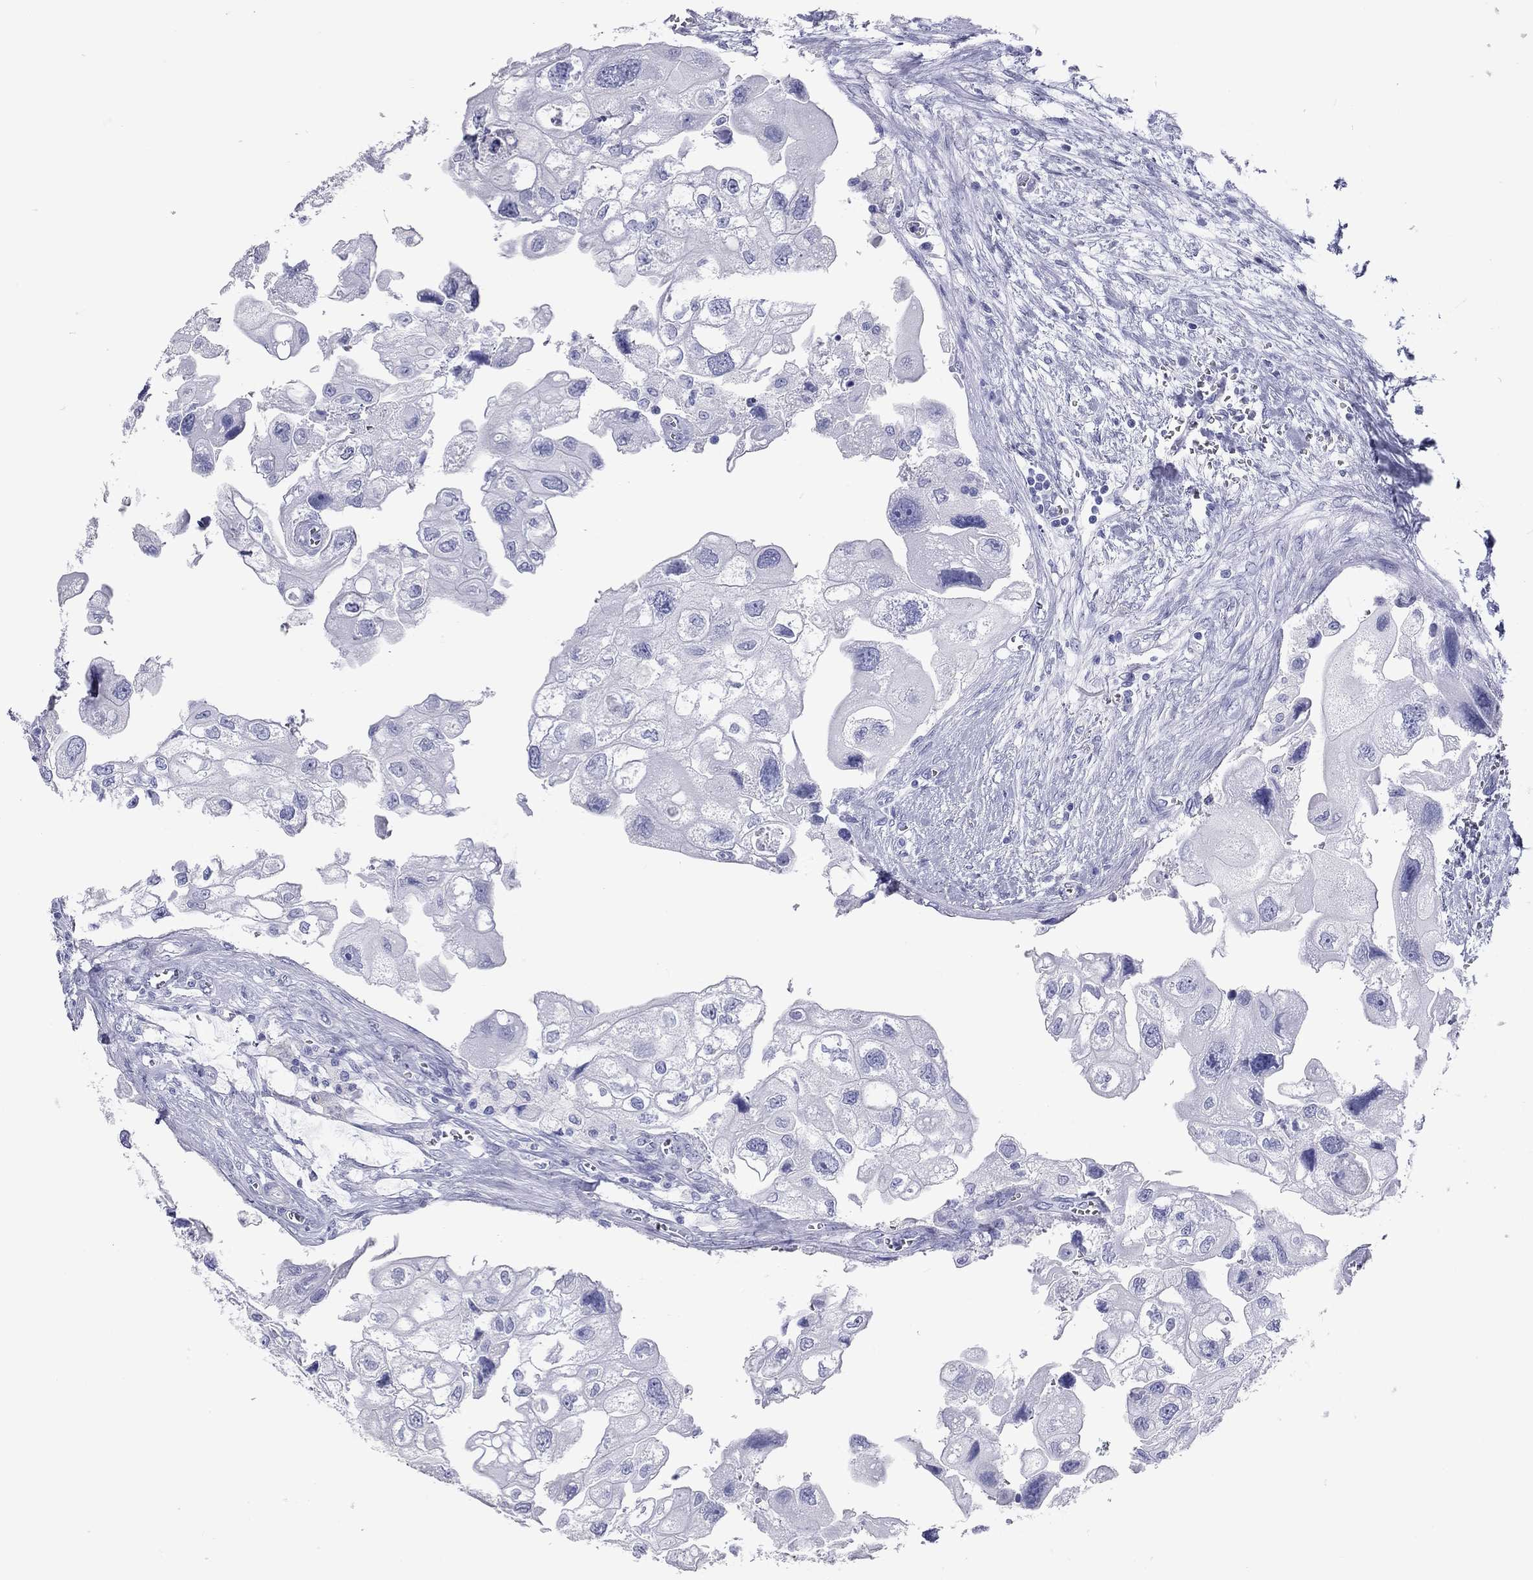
{"staining": {"intensity": "negative", "quantity": "none", "location": "none"}, "tissue": "urothelial cancer", "cell_type": "Tumor cells", "image_type": "cancer", "snomed": [{"axis": "morphology", "description": "Urothelial carcinoma, High grade"}, {"axis": "topography", "description": "Urinary bladder"}], "caption": "An image of urothelial cancer stained for a protein demonstrates no brown staining in tumor cells.", "gene": "DNALI1", "patient": {"sex": "male", "age": 59}}